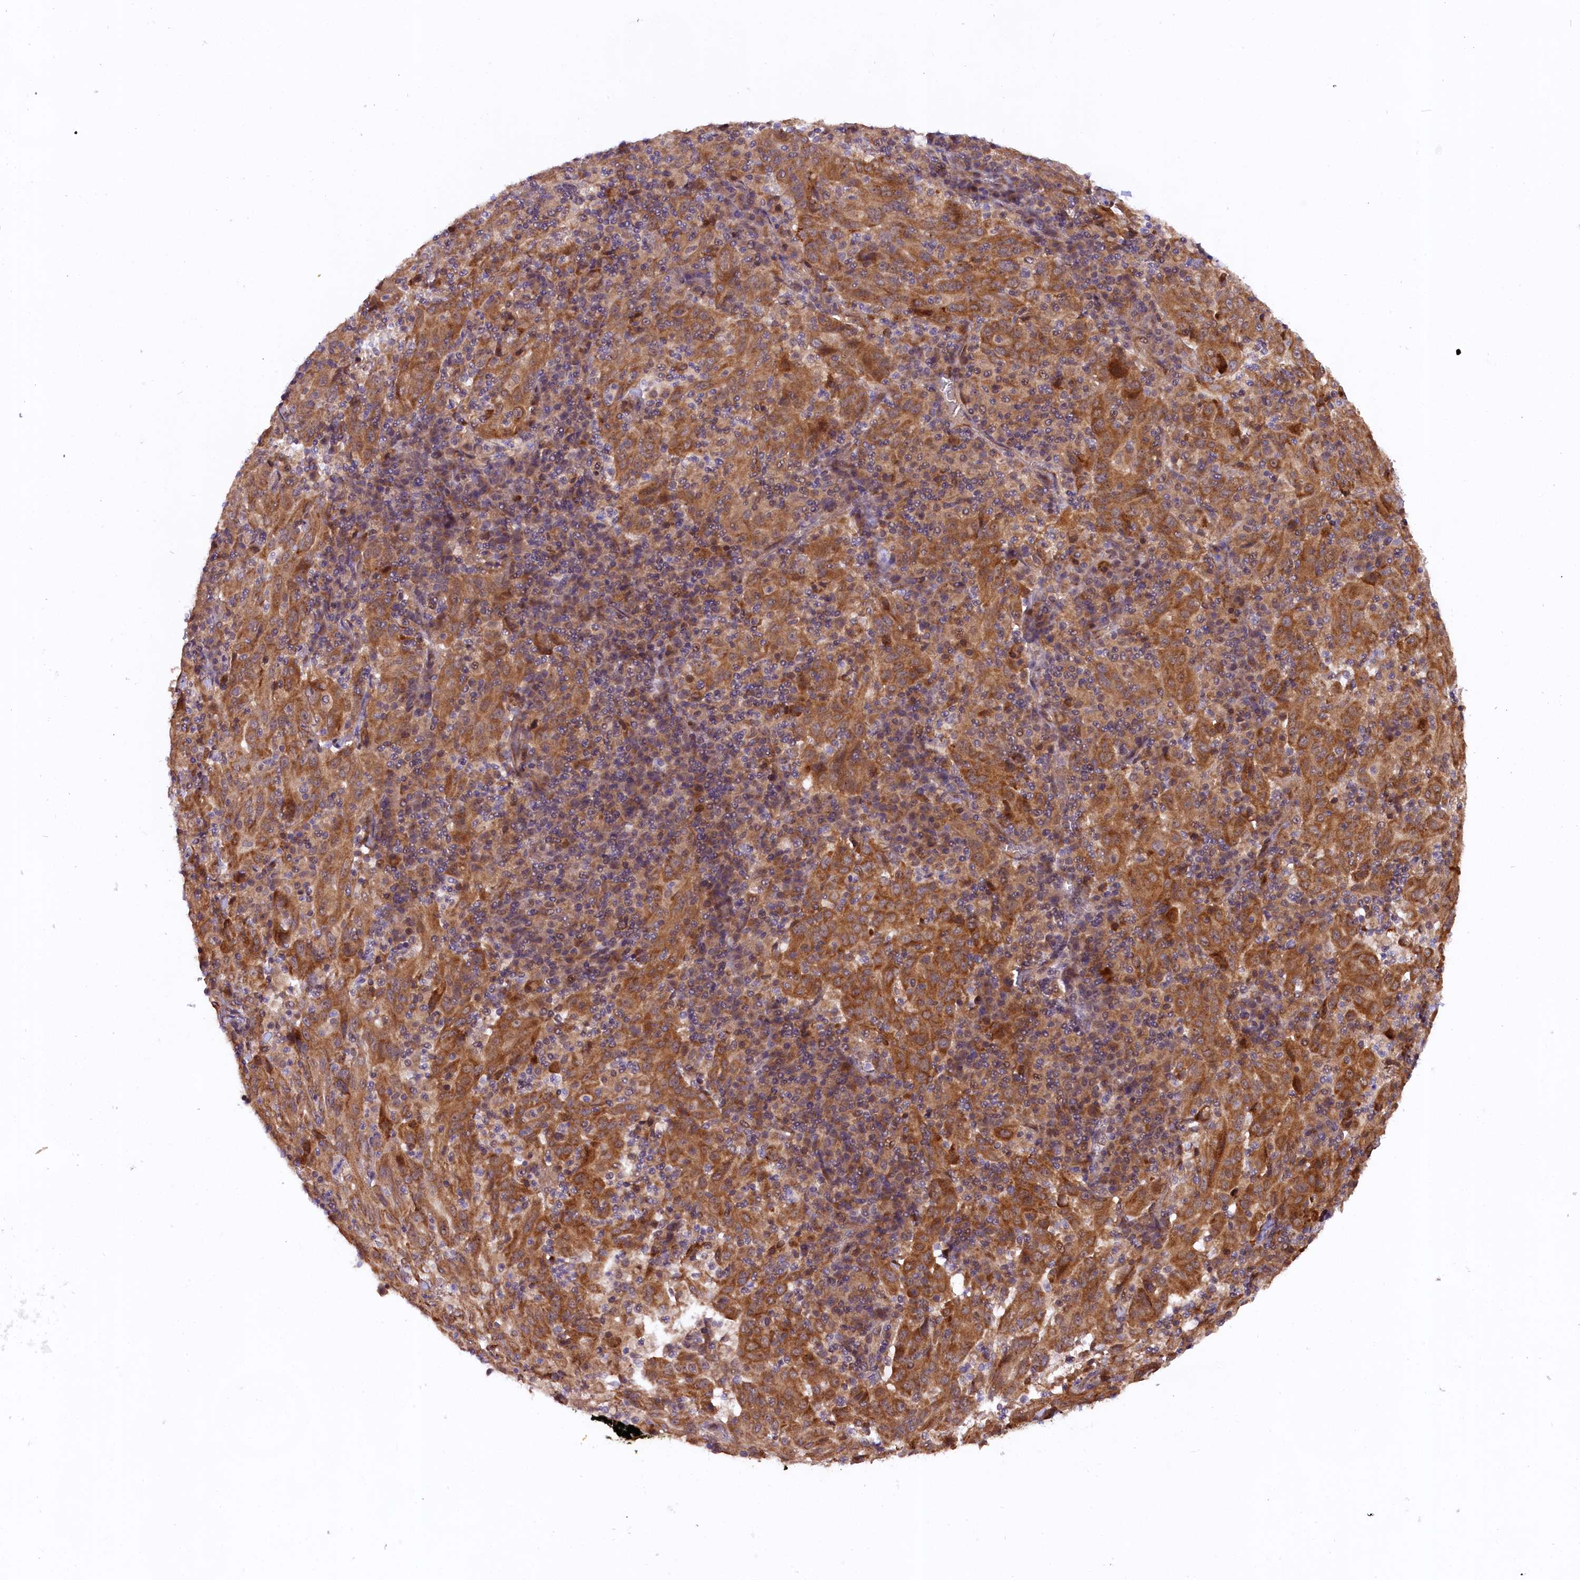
{"staining": {"intensity": "strong", "quantity": ">75%", "location": "cytoplasmic/membranous"}, "tissue": "pancreatic cancer", "cell_type": "Tumor cells", "image_type": "cancer", "snomed": [{"axis": "morphology", "description": "Adenocarcinoma, NOS"}, {"axis": "topography", "description": "Pancreas"}], "caption": "The image demonstrates staining of adenocarcinoma (pancreatic), revealing strong cytoplasmic/membranous protein positivity (brown color) within tumor cells.", "gene": "DOHH", "patient": {"sex": "male", "age": 63}}